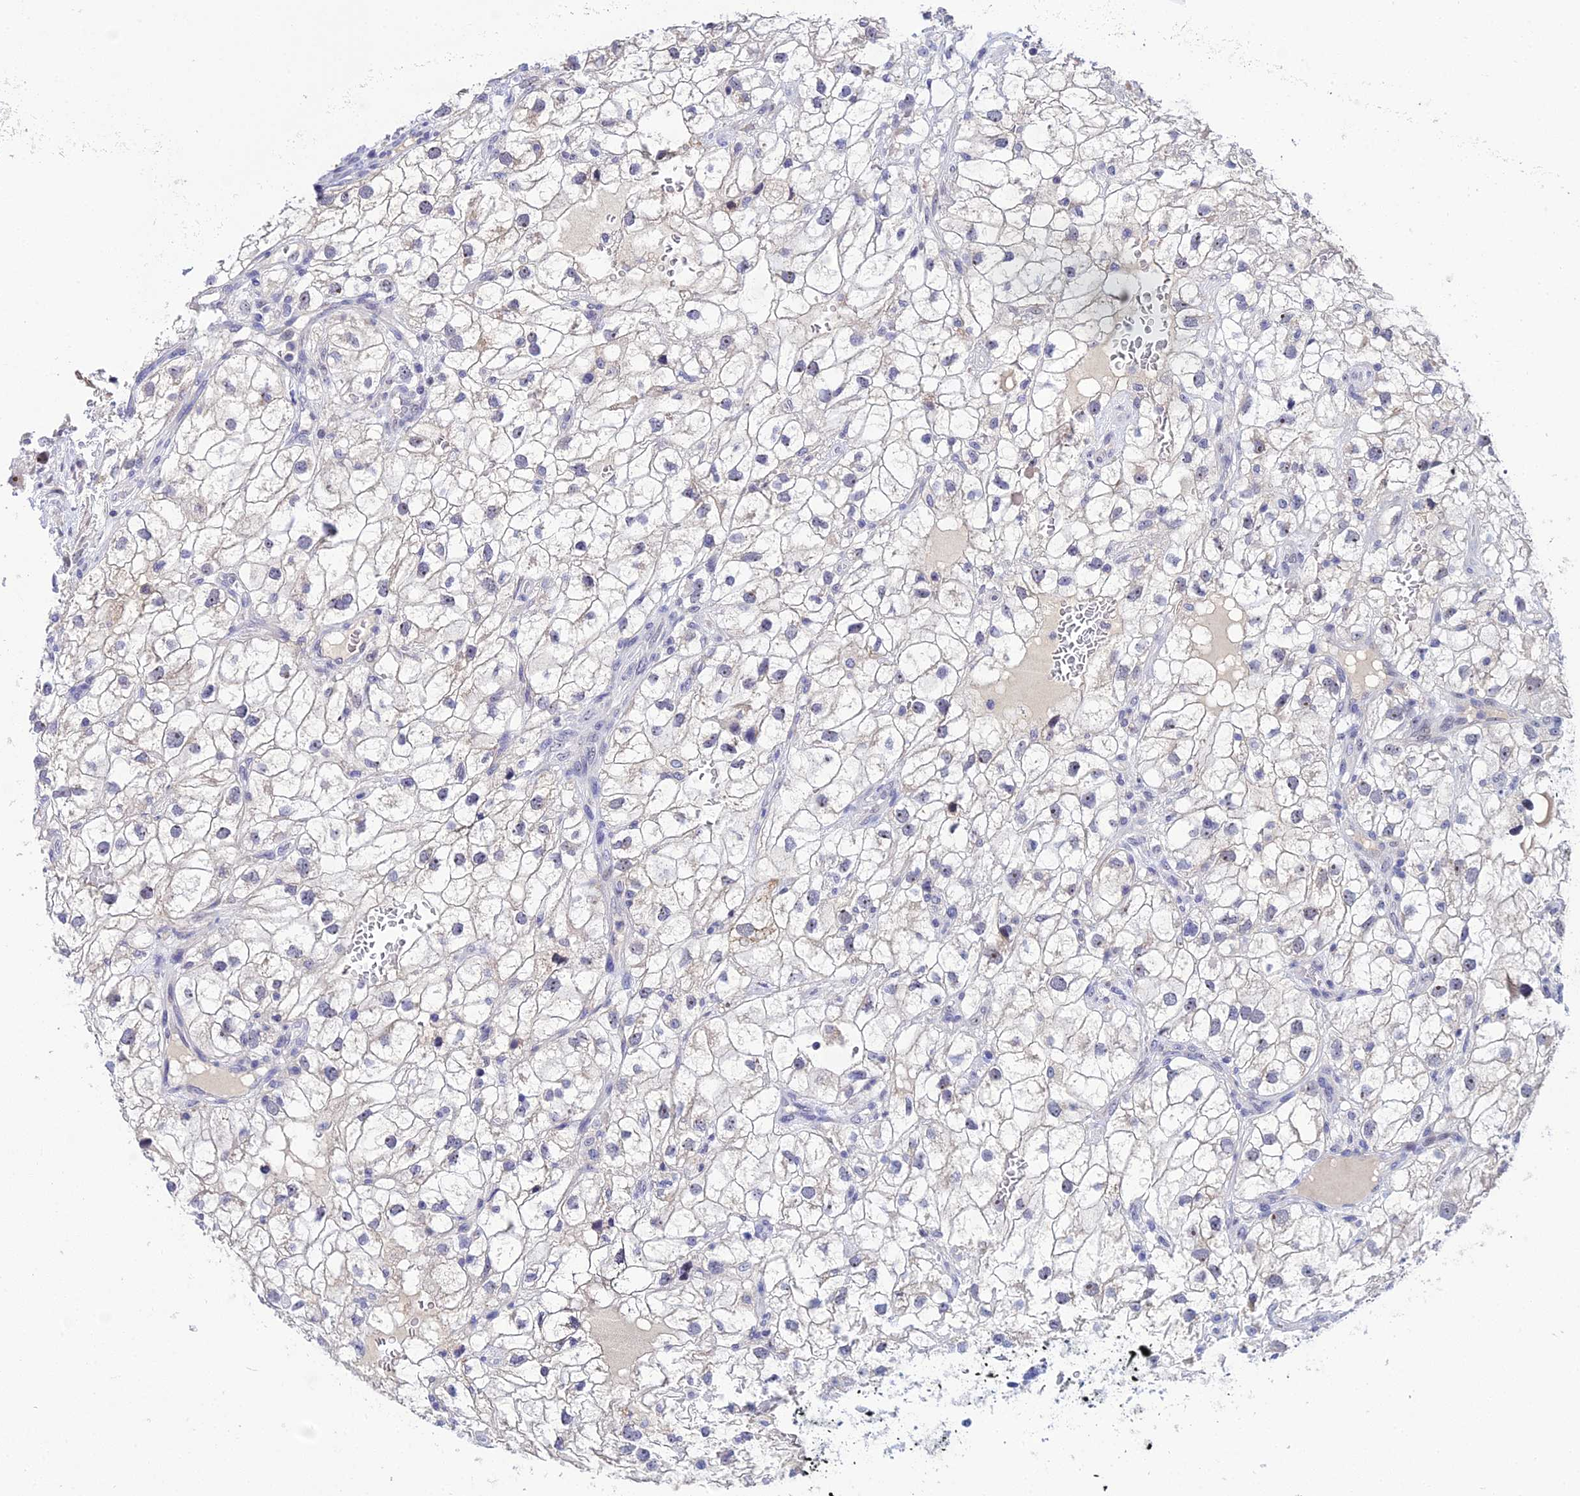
{"staining": {"intensity": "moderate", "quantity": "<25%", "location": "nuclear"}, "tissue": "renal cancer", "cell_type": "Tumor cells", "image_type": "cancer", "snomed": [{"axis": "morphology", "description": "Adenocarcinoma, NOS"}, {"axis": "topography", "description": "Kidney"}], "caption": "Renal cancer tissue exhibits moderate nuclear staining in about <25% of tumor cells, visualized by immunohistochemistry. The staining was performed using DAB (3,3'-diaminobenzidine), with brown indicating positive protein expression. Nuclei are stained blue with hematoxylin.", "gene": "PLPP4", "patient": {"sex": "male", "age": 59}}